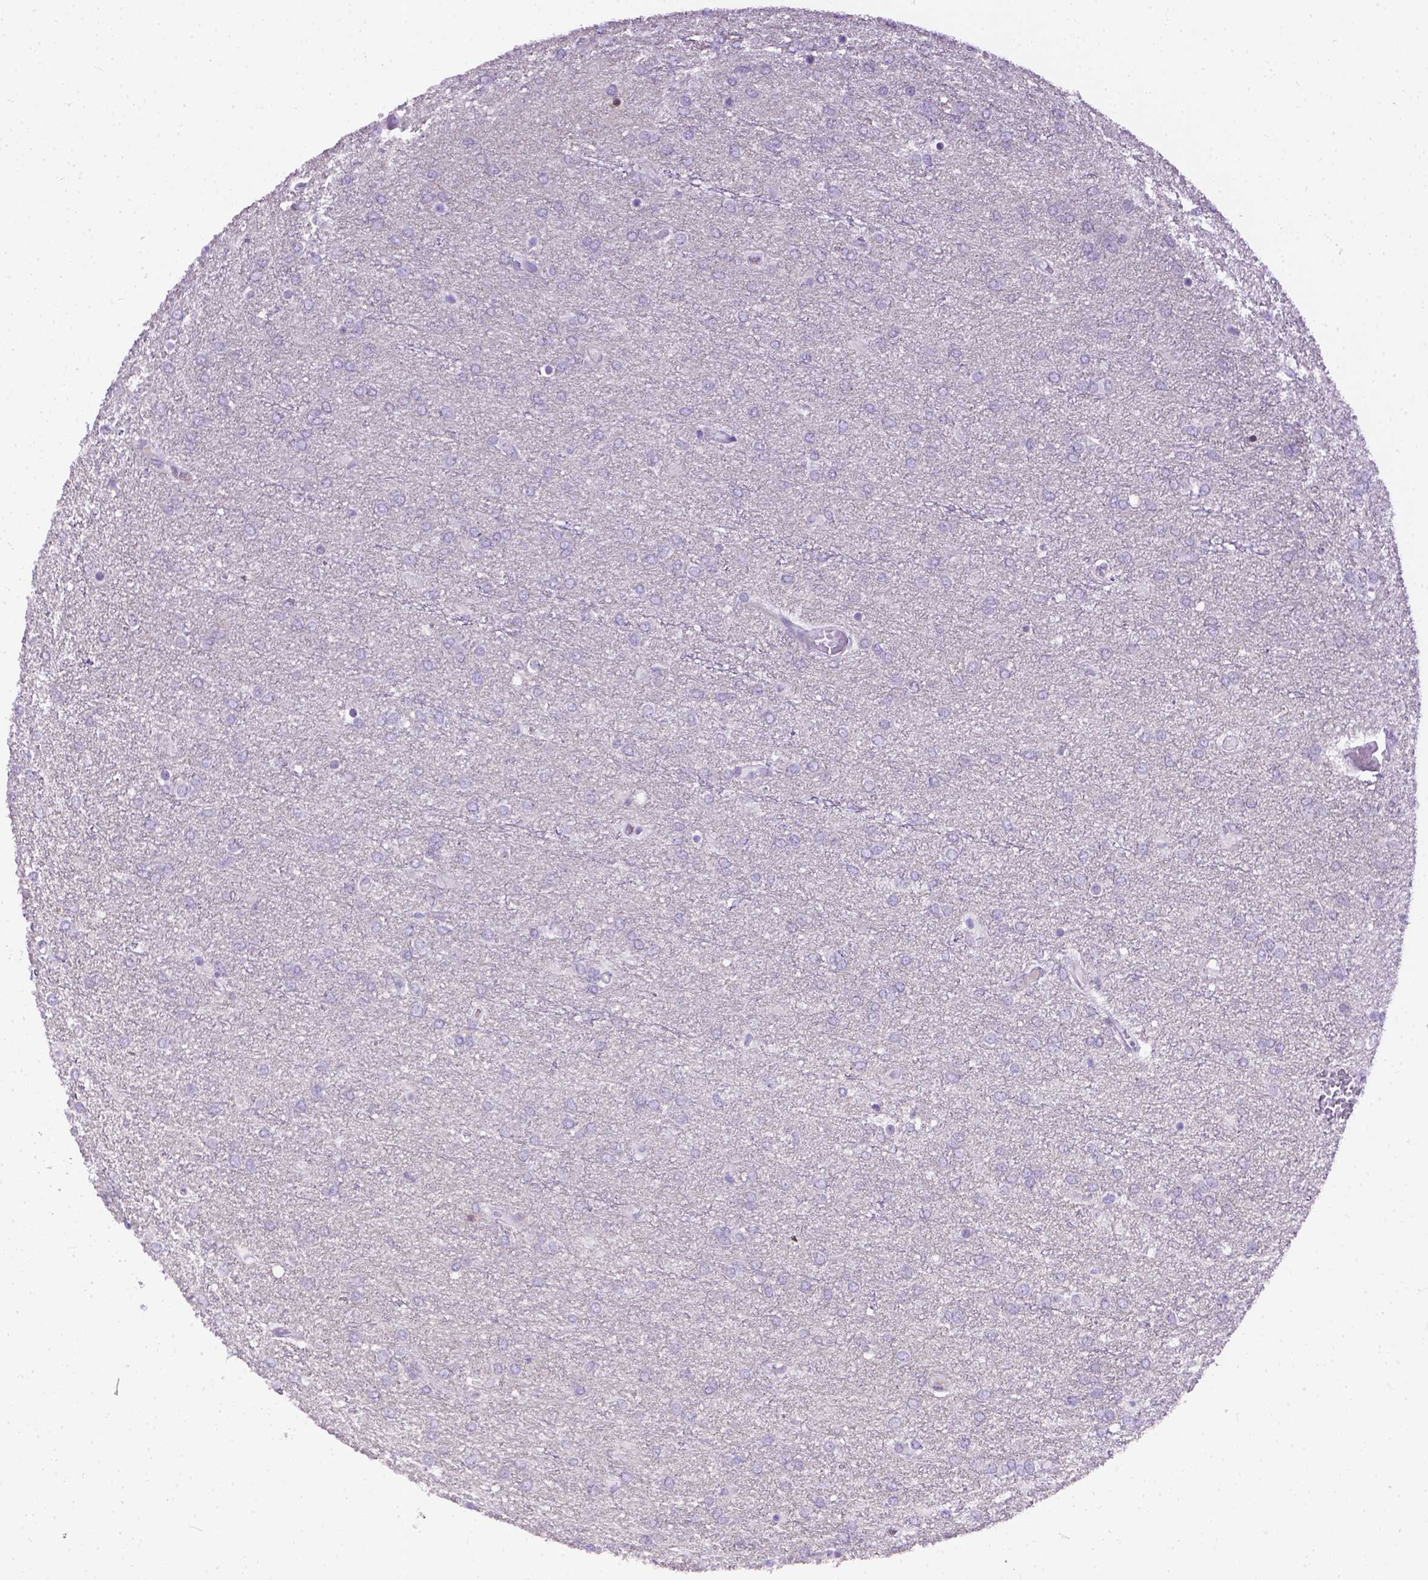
{"staining": {"intensity": "negative", "quantity": "none", "location": "none"}, "tissue": "glioma", "cell_type": "Tumor cells", "image_type": "cancer", "snomed": [{"axis": "morphology", "description": "Glioma, malignant, High grade"}, {"axis": "topography", "description": "Brain"}], "caption": "IHC micrograph of human glioma stained for a protein (brown), which demonstrates no expression in tumor cells. Brightfield microscopy of IHC stained with DAB (3,3'-diaminobenzidine) (brown) and hematoxylin (blue), captured at high magnification.", "gene": "FAM184B", "patient": {"sex": "female", "age": 61}}